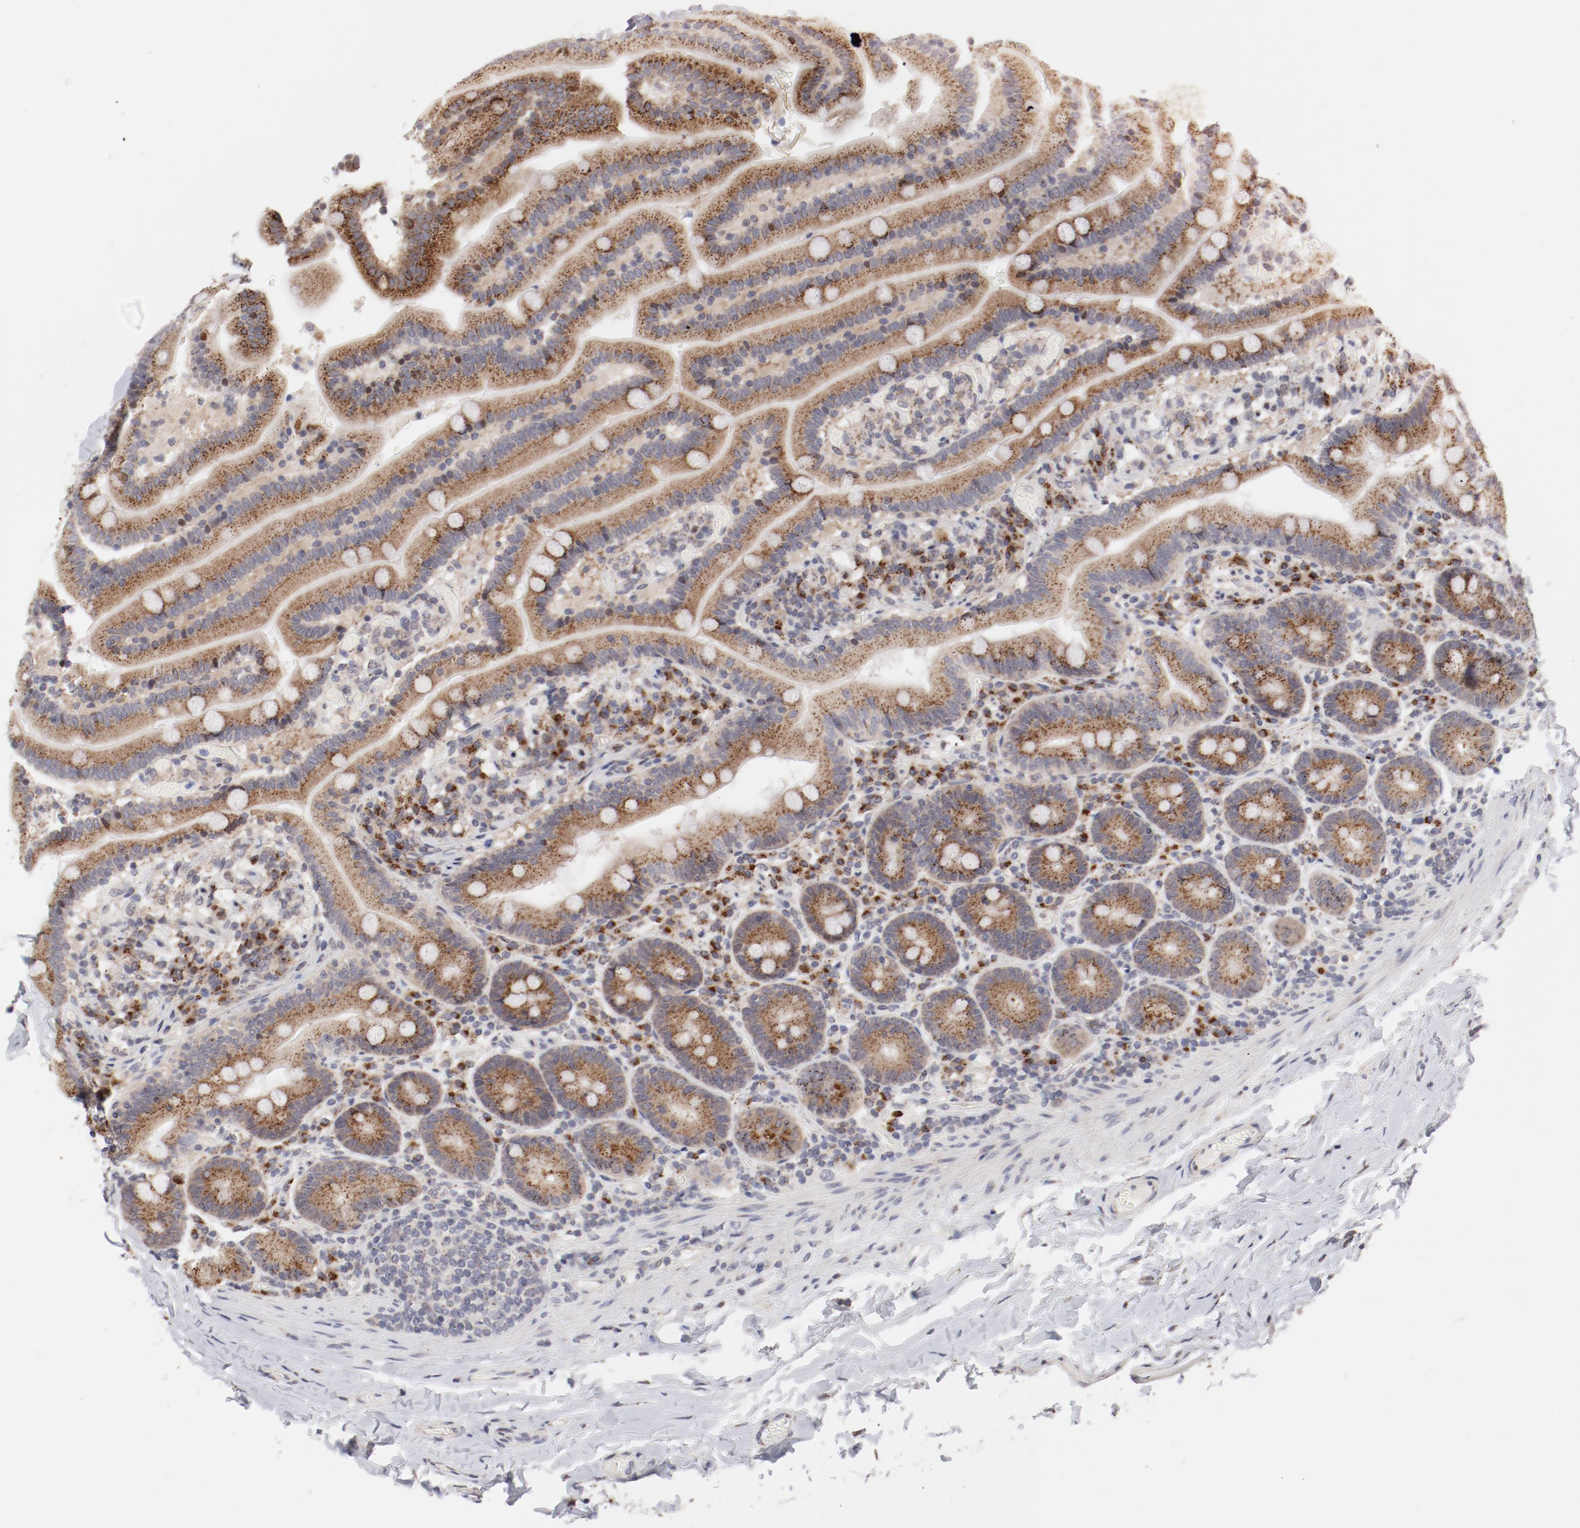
{"staining": {"intensity": "moderate", "quantity": ">75%", "location": "cytoplasmic/membranous"}, "tissue": "duodenum", "cell_type": "Glandular cells", "image_type": "normal", "snomed": [{"axis": "morphology", "description": "Normal tissue, NOS"}, {"axis": "topography", "description": "Duodenum"}], "caption": "A micrograph of duodenum stained for a protein exhibits moderate cytoplasmic/membranous brown staining in glandular cells.", "gene": "RPL12", "patient": {"sex": "male", "age": 66}}